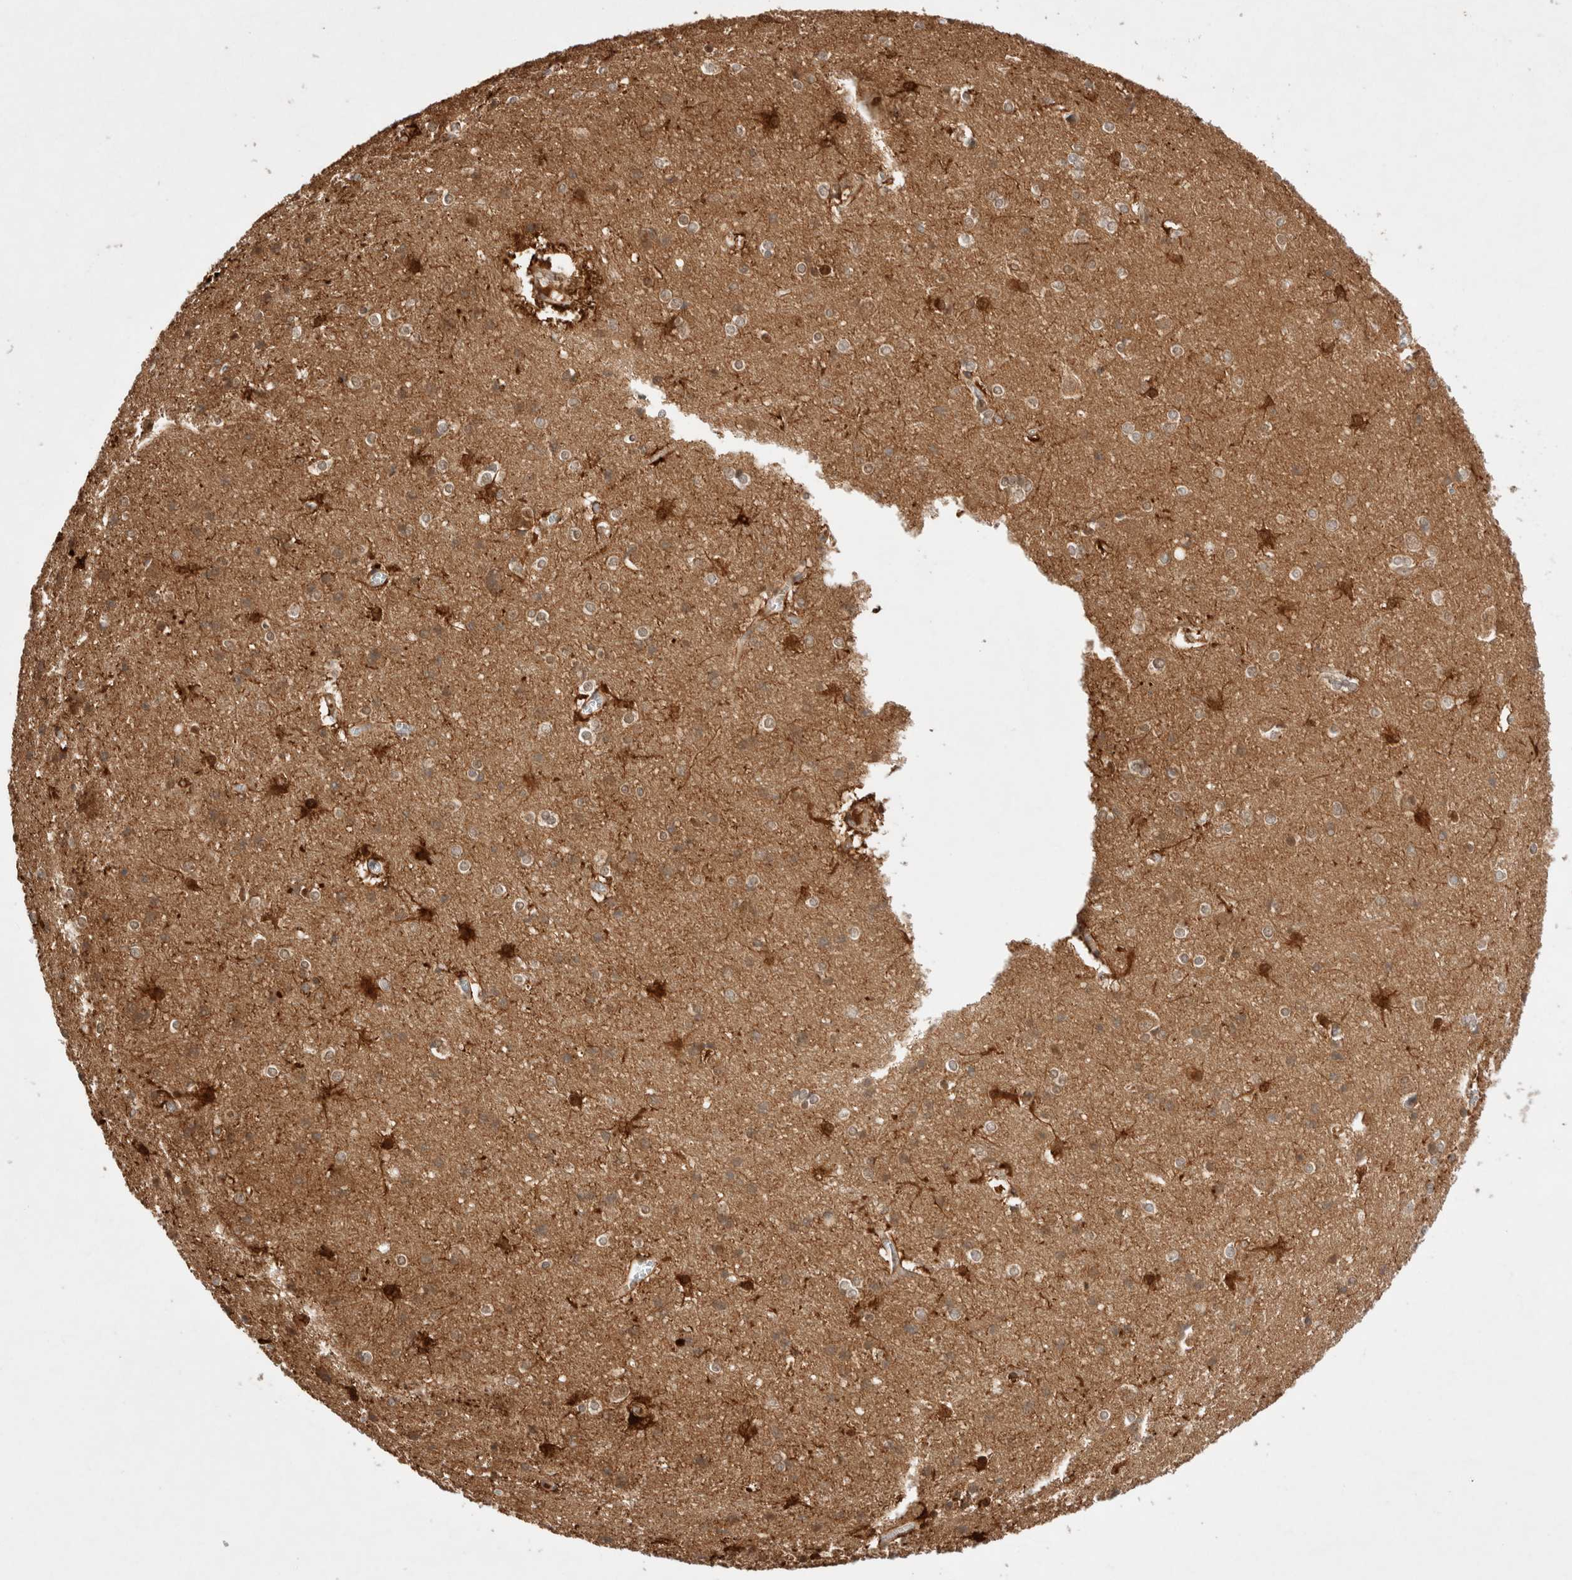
{"staining": {"intensity": "moderate", "quantity": ">75%", "location": "cytoplasmic/membranous"}, "tissue": "cerebral cortex", "cell_type": "Endothelial cells", "image_type": "normal", "snomed": [{"axis": "morphology", "description": "Normal tissue, NOS"}, {"axis": "topography", "description": "Cerebral cortex"}], "caption": "A high-resolution micrograph shows immunohistochemistry staining of unremarkable cerebral cortex, which reveals moderate cytoplasmic/membranous expression in about >75% of endothelial cells. The staining was performed using DAB, with brown indicating positive protein expression. Nuclei are stained blue with hematoxylin.", "gene": "STARD10", "patient": {"sex": "male", "age": 54}}